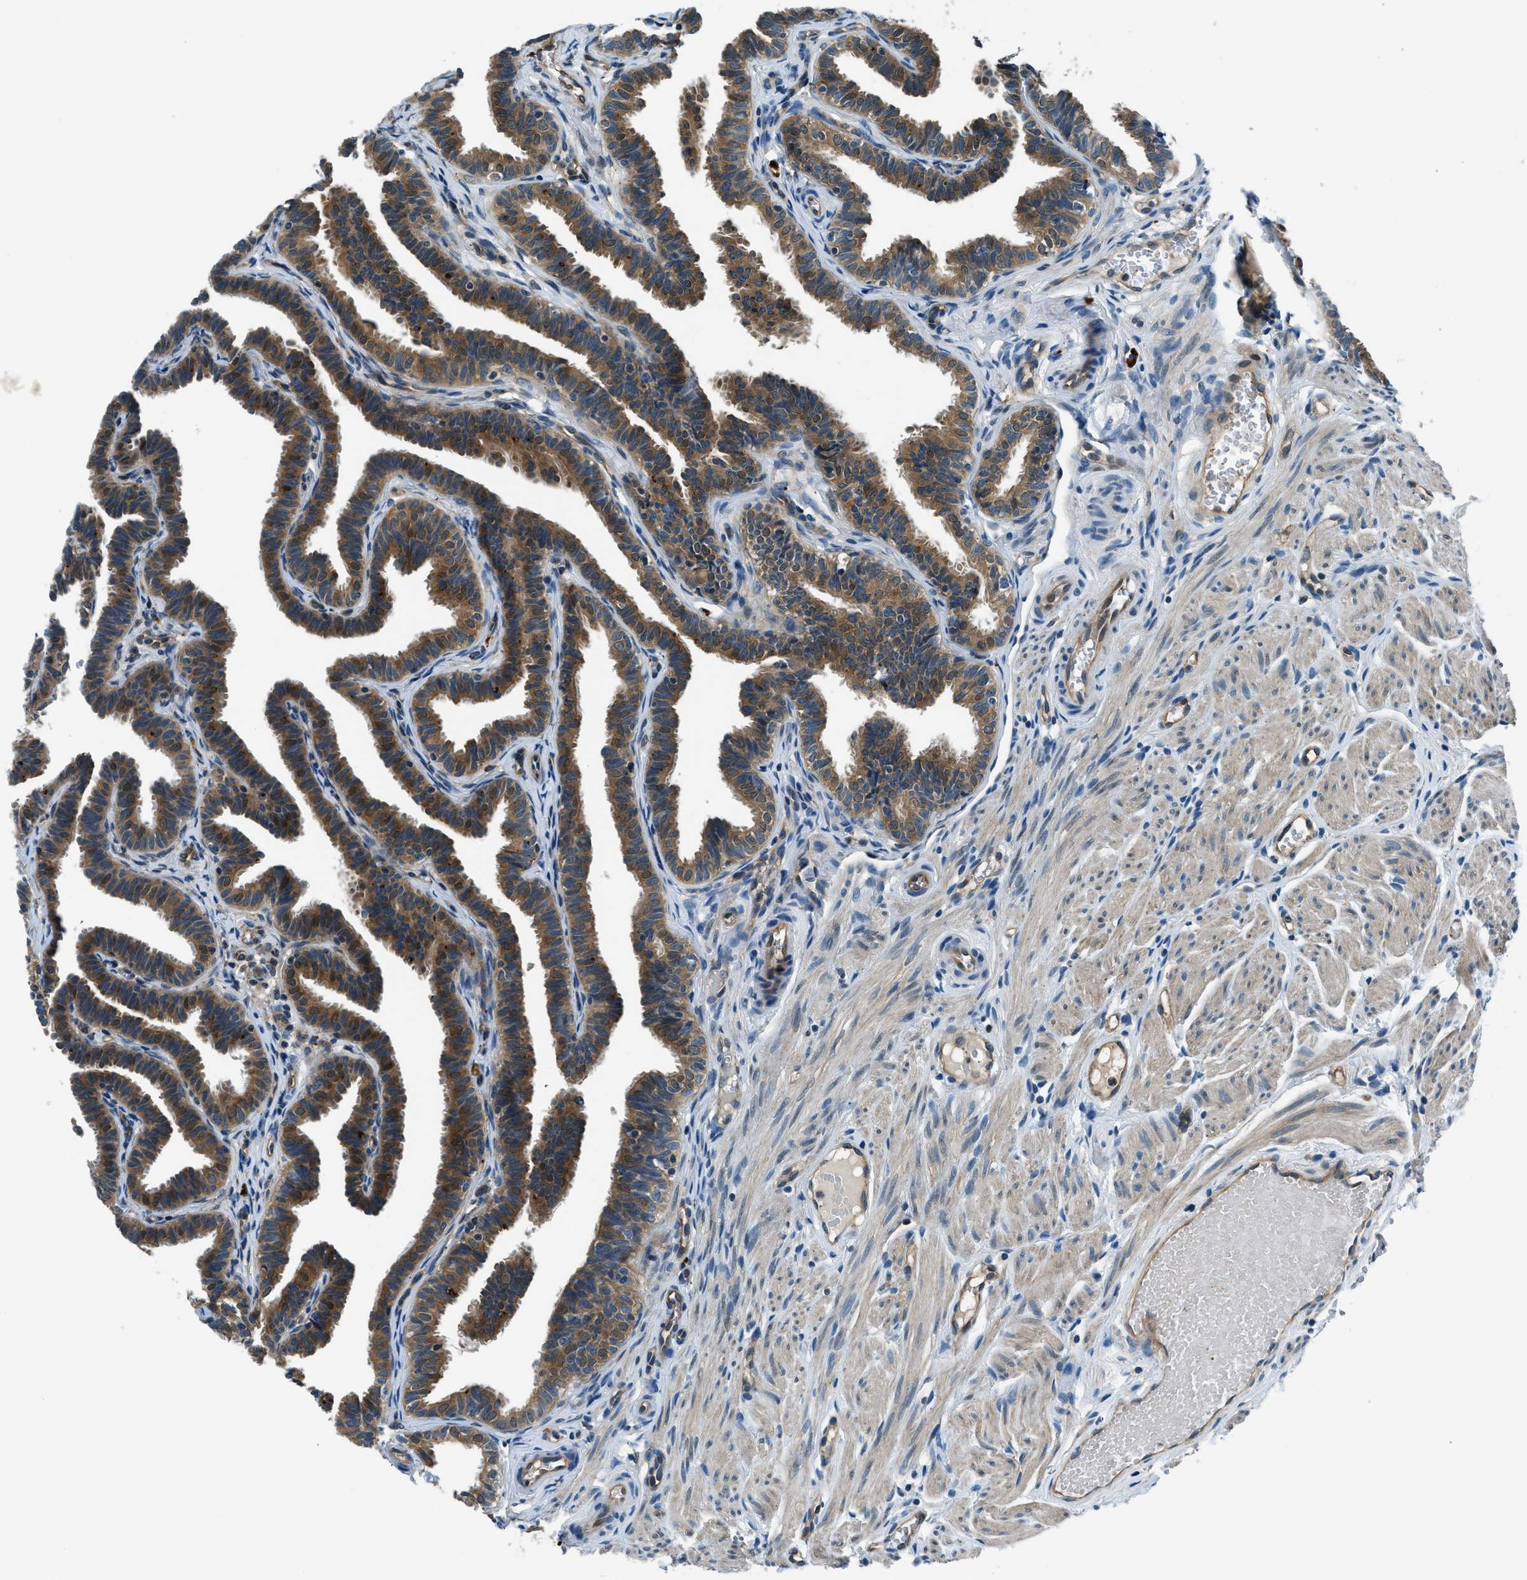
{"staining": {"intensity": "moderate", "quantity": ">75%", "location": "cytoplasmic/membranous,nuclear"}, "tissue": "fallopian tube", "cell_type": "Glandular cells", "image_type": "normal", "snomed": [{"axis": "morphology", "description": "Normal tissue, NOS"}, {"axis": "topography", "description": "Fallopian tube"}, {"axis": "topography", "description": "Ovary"}], "caption": "Protein staining by IHC reveals moderate cytoplasmic/membranous,nuclear expression in about >75% of glandular cells in unremarkable fallopian tube.", "gene": "SLC19A2", "patient": {"sex": "female", "age": 23}}